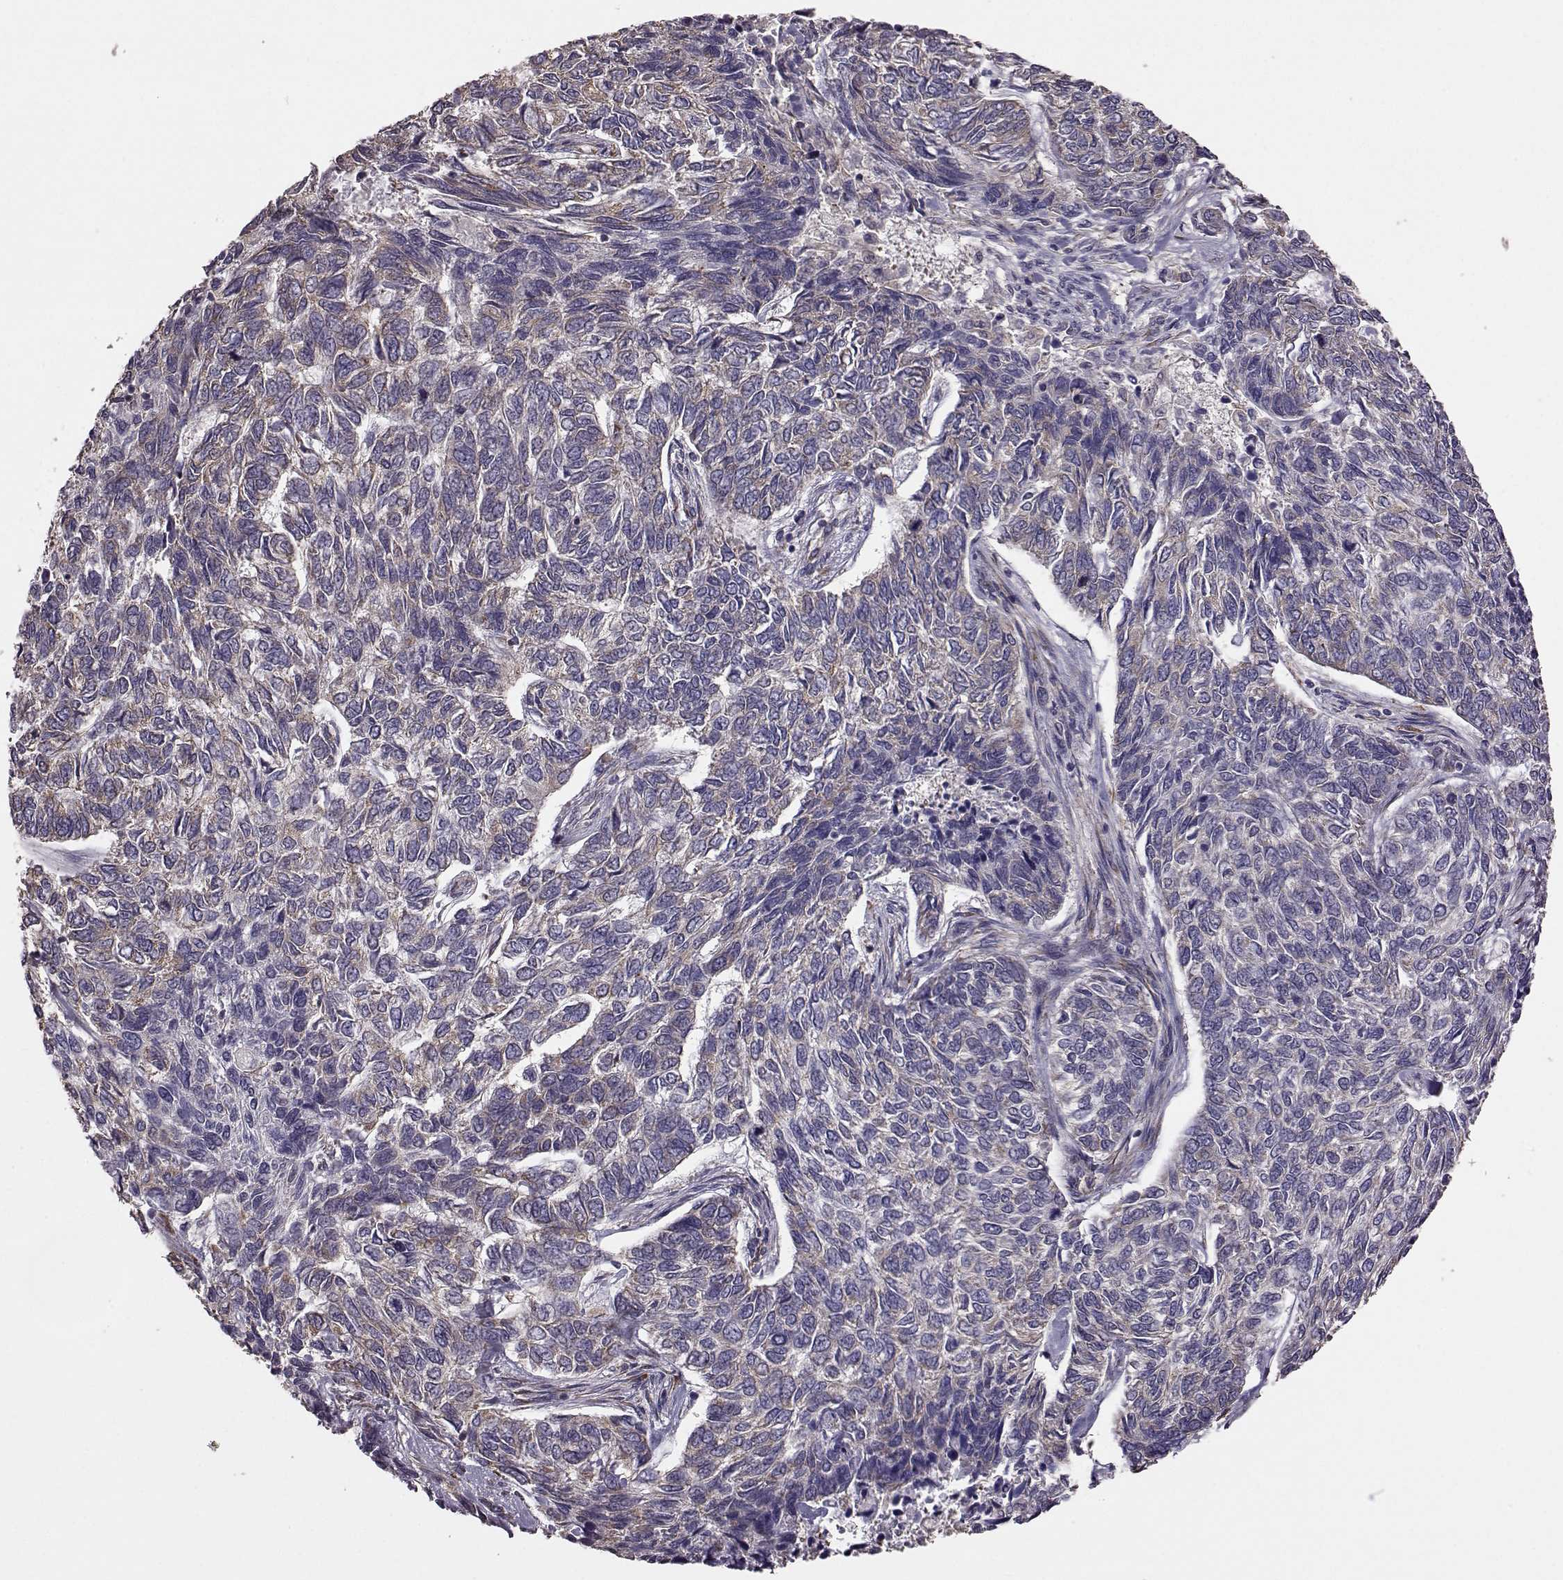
{"staining": {"intensity": "weak", "quantity": "<25%", "location": "cytoplasmic/membranous"}, "tissue": "skin cancer", "cell_type": "Tumor cells", "image_type": "cancer", "snomed": [{"axis": "morphology", "description": "Basal cell carcinoma"}, {"axis": "topography", "description": "Skin"}], "caption": "The photomicrograph reveals no staining of tumor cells in skin cancer (basal cell carcinoma).", "gene": "ADGRG2", "patient": {"sex": "female", "age": 65}}